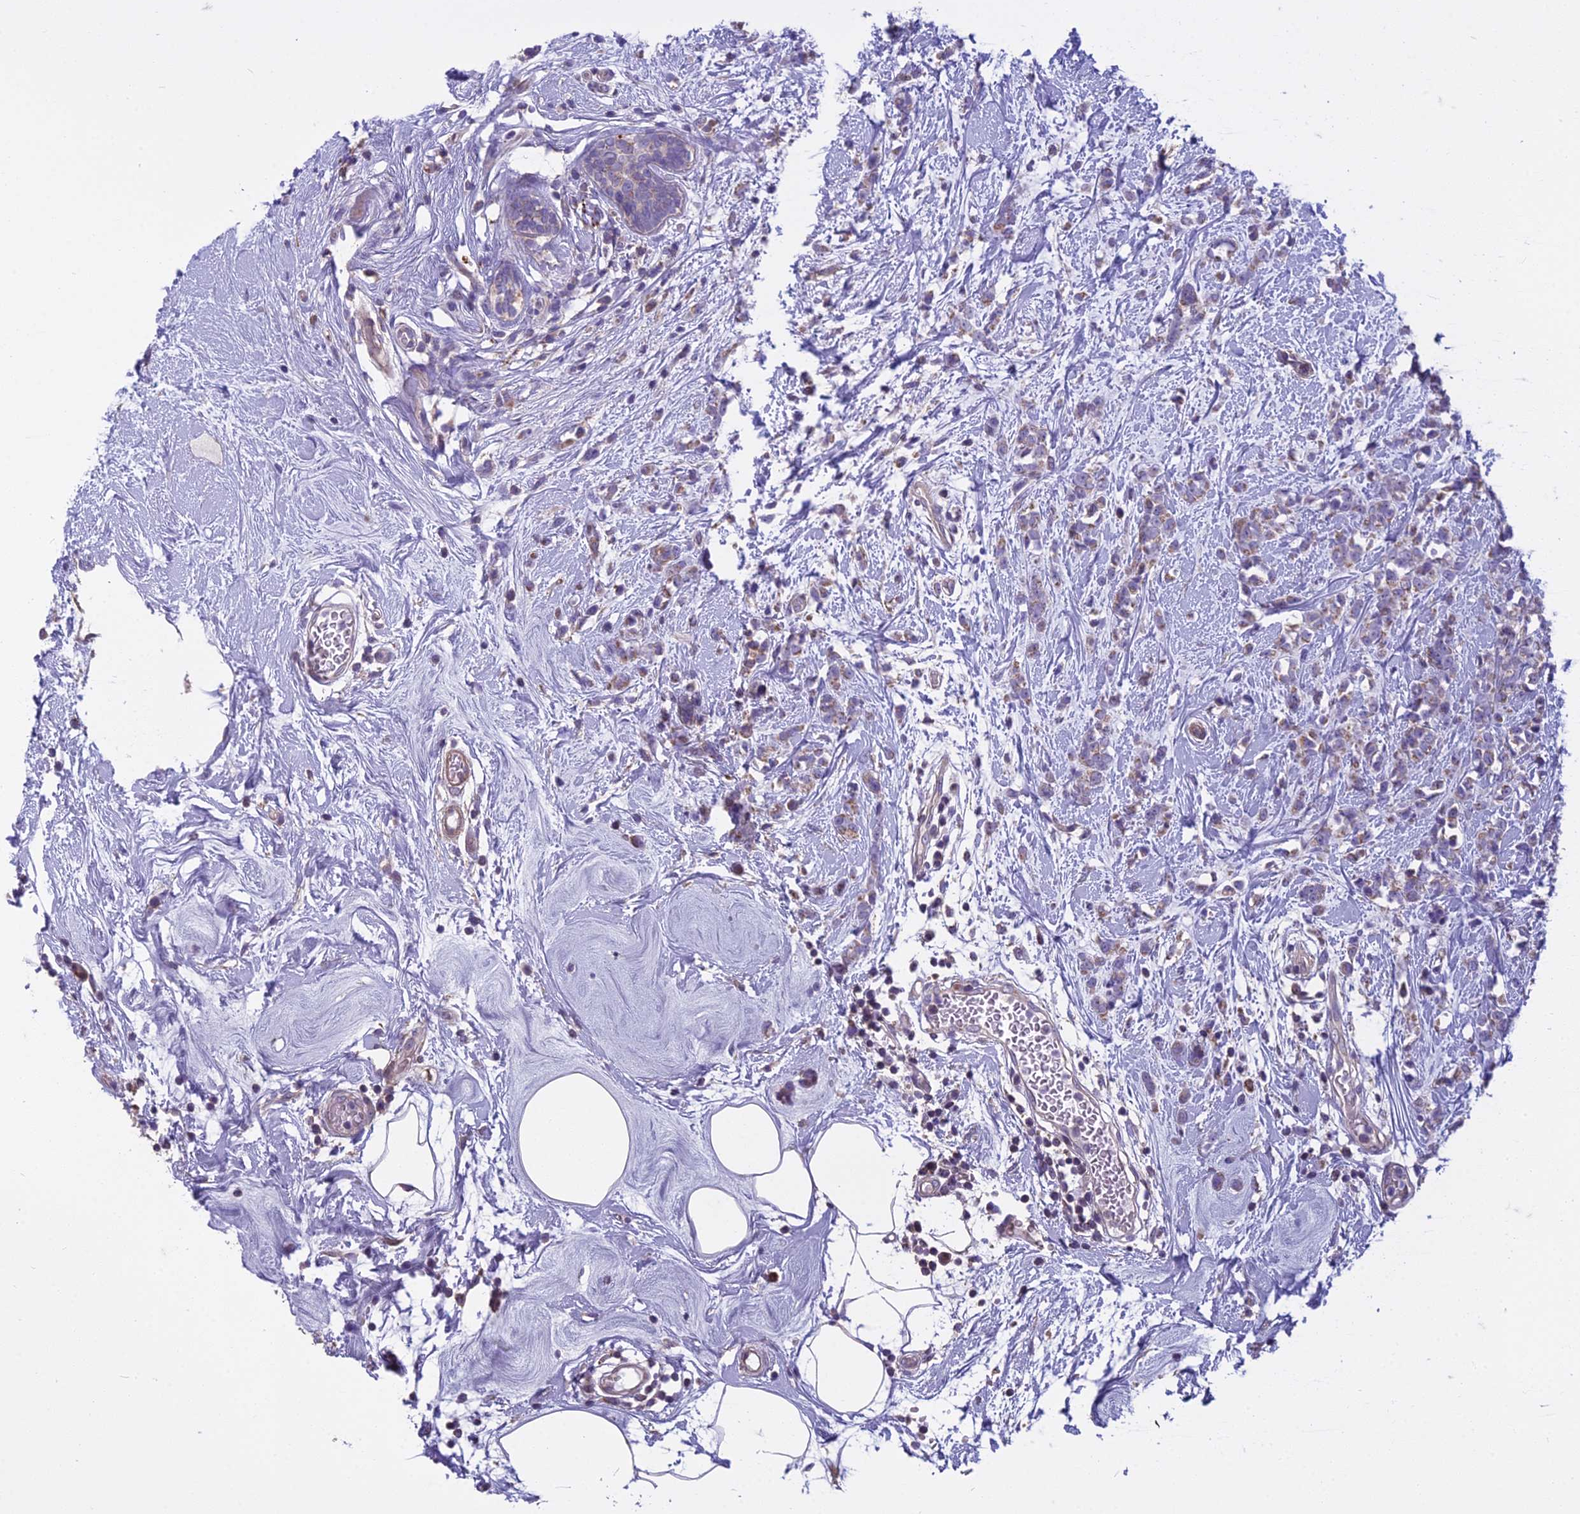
{"staining": {"intensity": "moderate", "quantity": "25%-75%", "location": "cytoplasmic/membranous"}, "tissue": "breast cancer", "cell_type": "Tumor cells", "image_type": "cancer", "snomed": [{"axis": "morphology", "description": "Lobular carcinoma"}, {"axis": "topography", "description": "Breast"}], "caption": "Moderate cytoplasmic/membranous staining for a protein is identified in about 25%-75% of tumor cells of breast lobular carcinoma using immunohistochemistry (IHC).", "gene": "DUS2", "patient": {"sex": "female", "age": 58}}